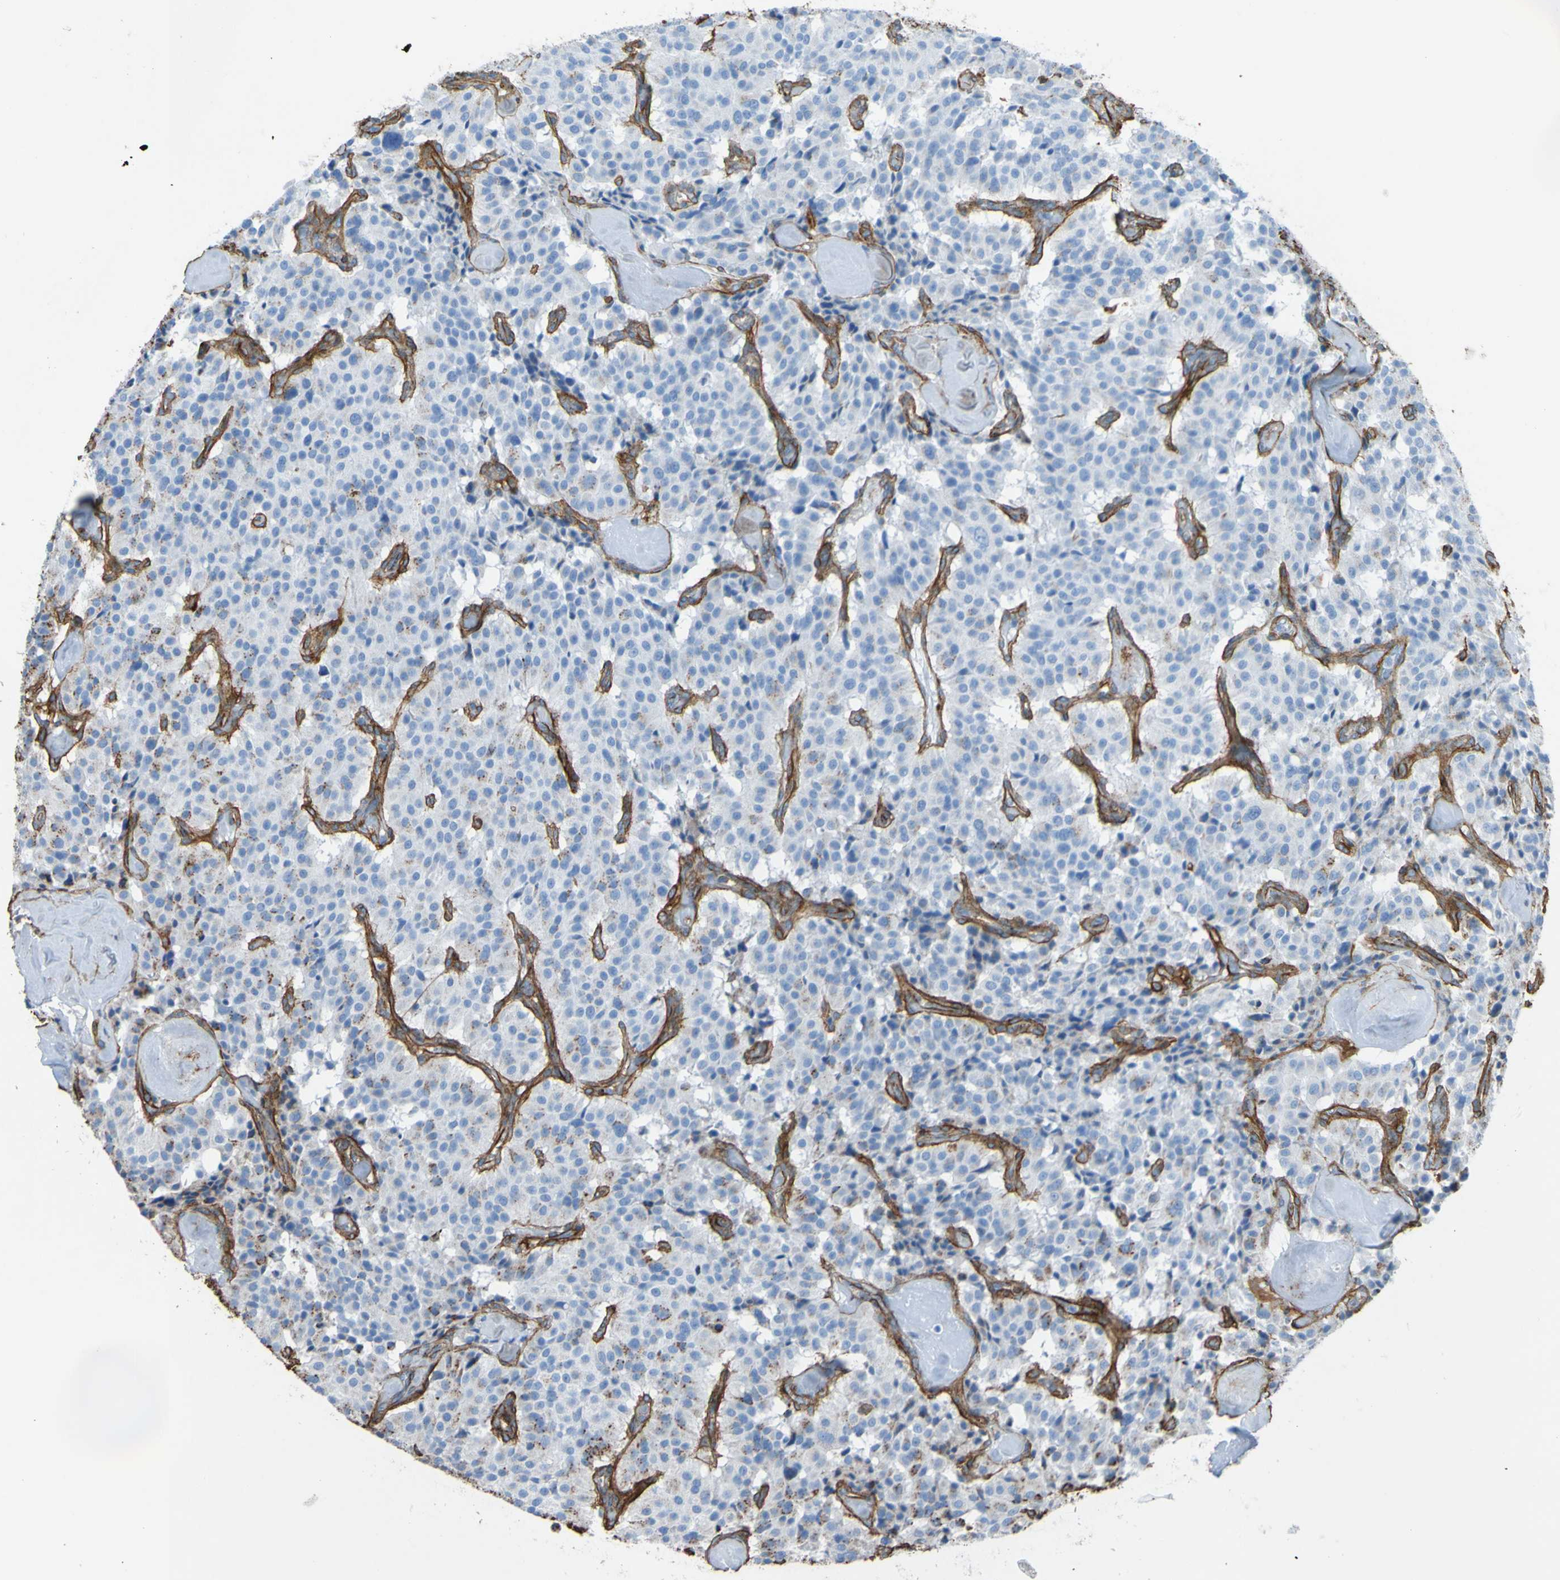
{"staining": {"intensity": "negative", "quantity": "none", "location": "none"}, "tissue": "carcinoid", "cell_type": "Tumor cells", "image_type": "cancer", "snomed": [{"axis": "morphology", "description": "Carcinoid, malignant, NOS"}, {"axis": "topography", "description": "Lung"}], "caption": "IHC of human carcinoid reveals no staining in tumor cells.", "gene": "COL4A2", "patient": {"sex": "male", "age": 30}}